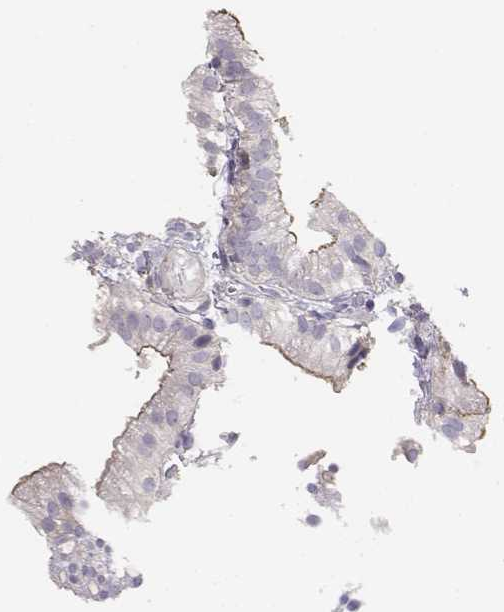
{"staining": {"intensity": "moderate", "quantity": "<25%", "location": "cytoplasmic/membranous"}, "tissue": "gallbladder", "cell_type": "Glandular cells", "image_type": "normal", "snomed": [{"axis": "morphology", "description": "Normal tissue, NOS"}, {"axis": "topography", "description": "Gallbladder"}], "caption": "Human gallbladder stained with a brown dye exhibits moderate cytoplasmic/membranous positive positivity in about <25% of glandular cells.", "gene": "DAPL1", "patient": {"sex": "female", "age": 47}}